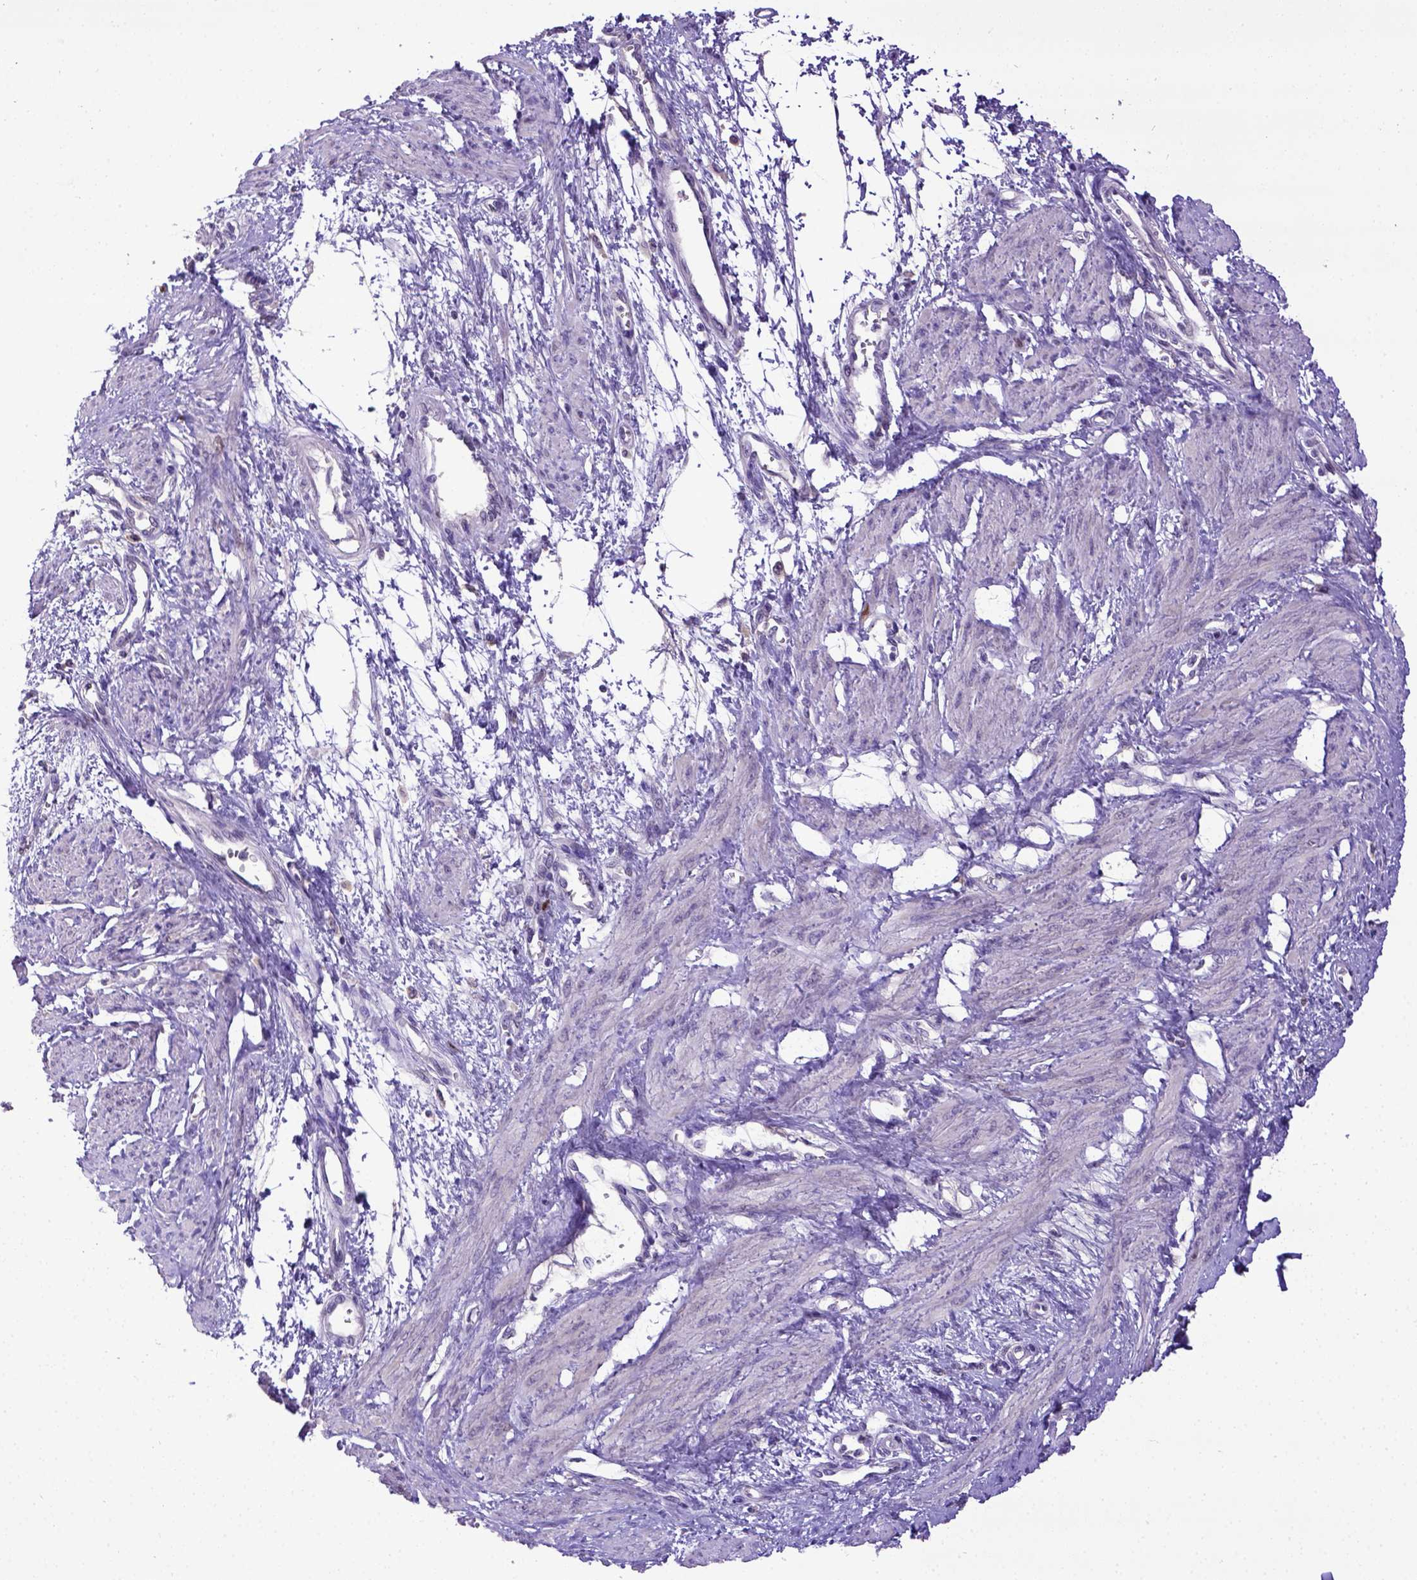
{"staining": {"intensity": "negative", "quantity": "none", "location": "none"}, "tissue": "smooth muscle", "cell_type": "Smooth muscle cells", "image_type": "normal", "snomed": [{"axis": "morphology", "description": "Normal tissue, NOS"}, {"axis": "topography", "description": "Smooth muscle"}, {"axis": "topography", "description": "Uterus"}], "caption": "IHC photomicrograph of unremarkable human smooth muscle stained for a protein (brown), which exhibits no positivity in smooth muscle cells.", "gene": "CDKN1A", "patient": {"sex": "female", "age": 39}}